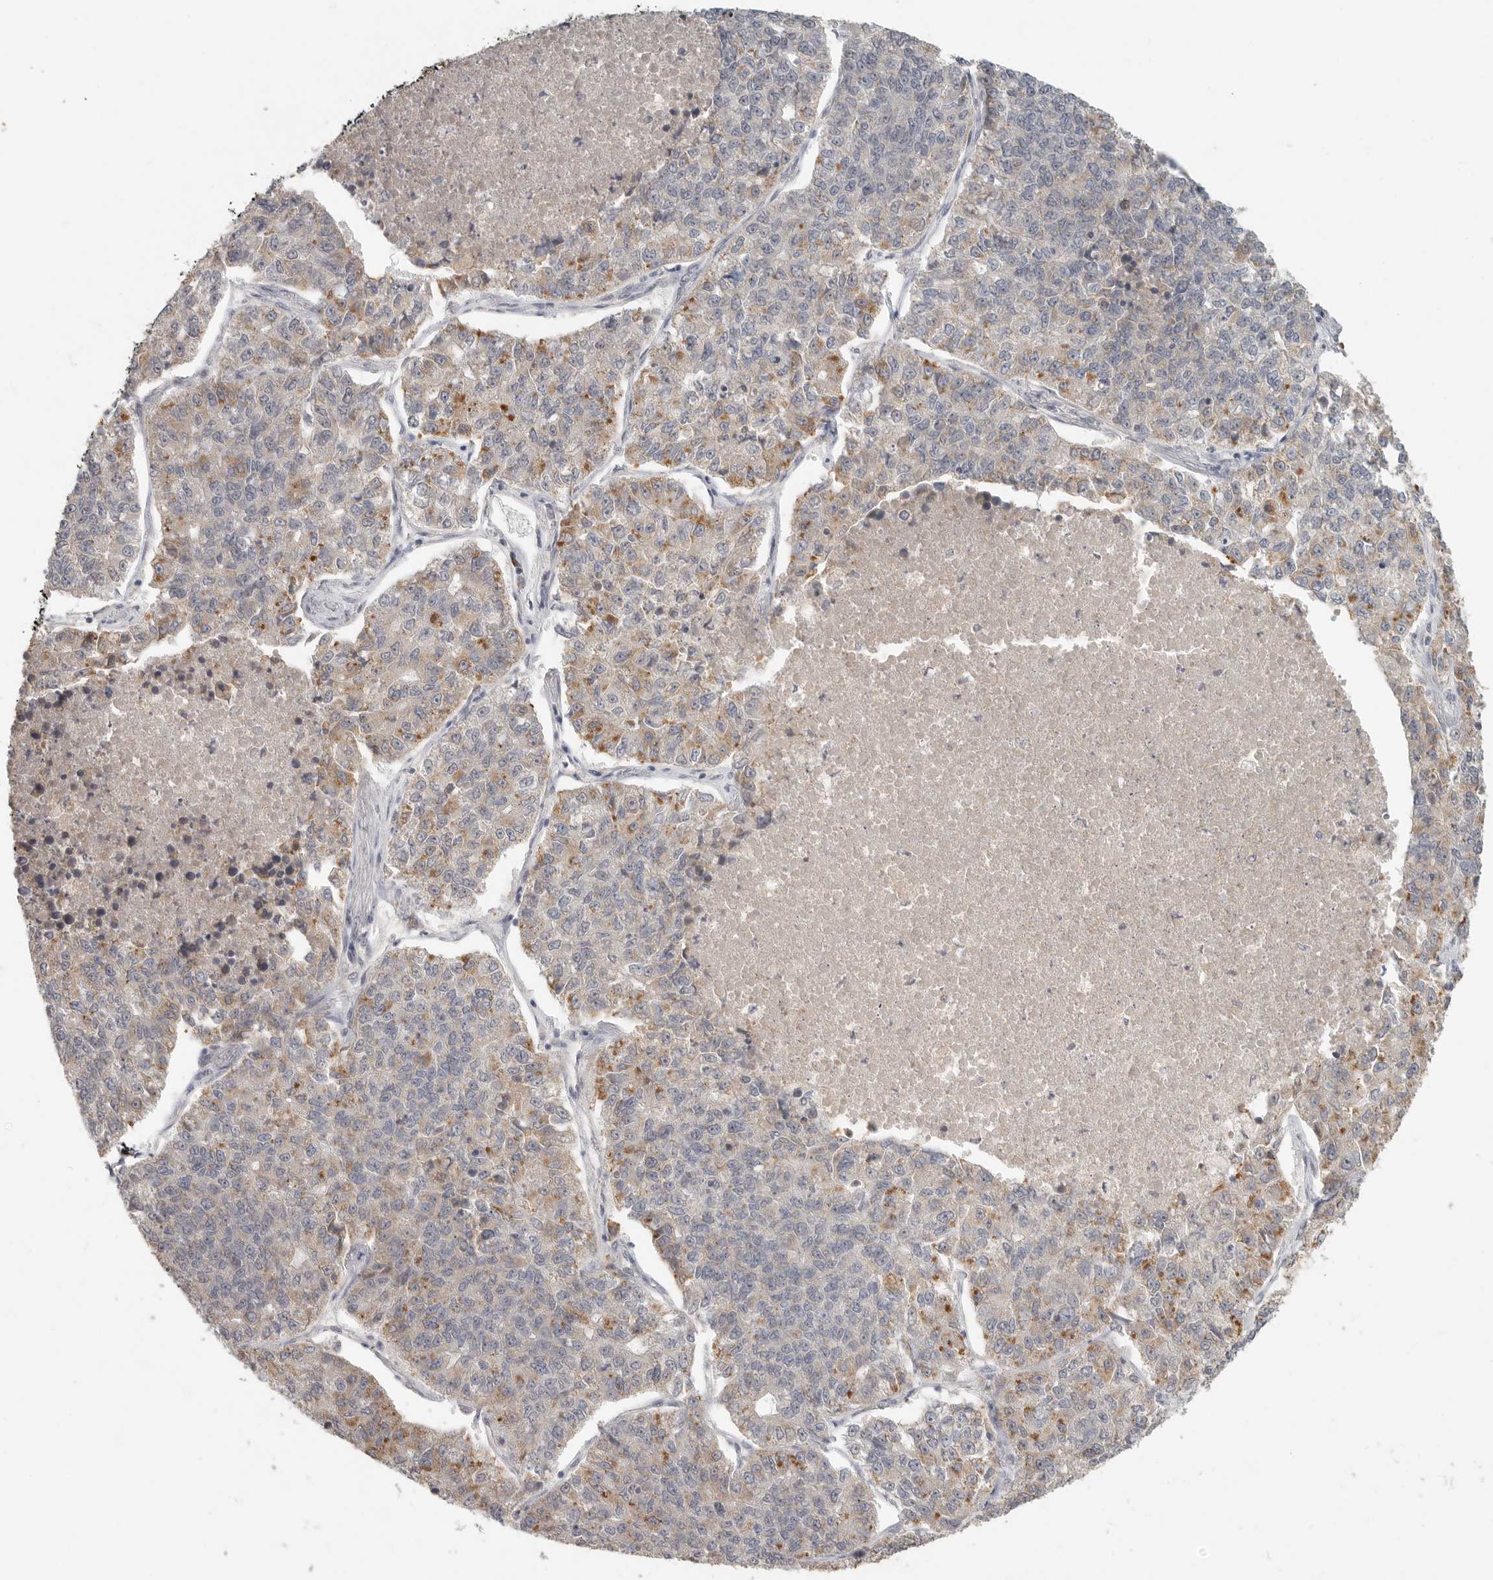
{"staining": {"intensity": "moderate", "quantity": "<25%", "location": "cytoplasmic/membranous"}, "tissue": "lung cancer", "cell_type": "Tumor cells", "image_type": "cancer", "snomed": [{"axis": "morphology", "description": "Adenocarcinoma, NOS"}, {"axis": "topography", "description": "Lung"}], "caption": "This image shows immunohistochemistry (IHC) staining of lung adenocarcinoma, with low moderate cytoplasmic/membranous expression in about <25% of tumor cells.", "gene": "SLC25A36", "patient": {"sex": "male", "age": 49}}